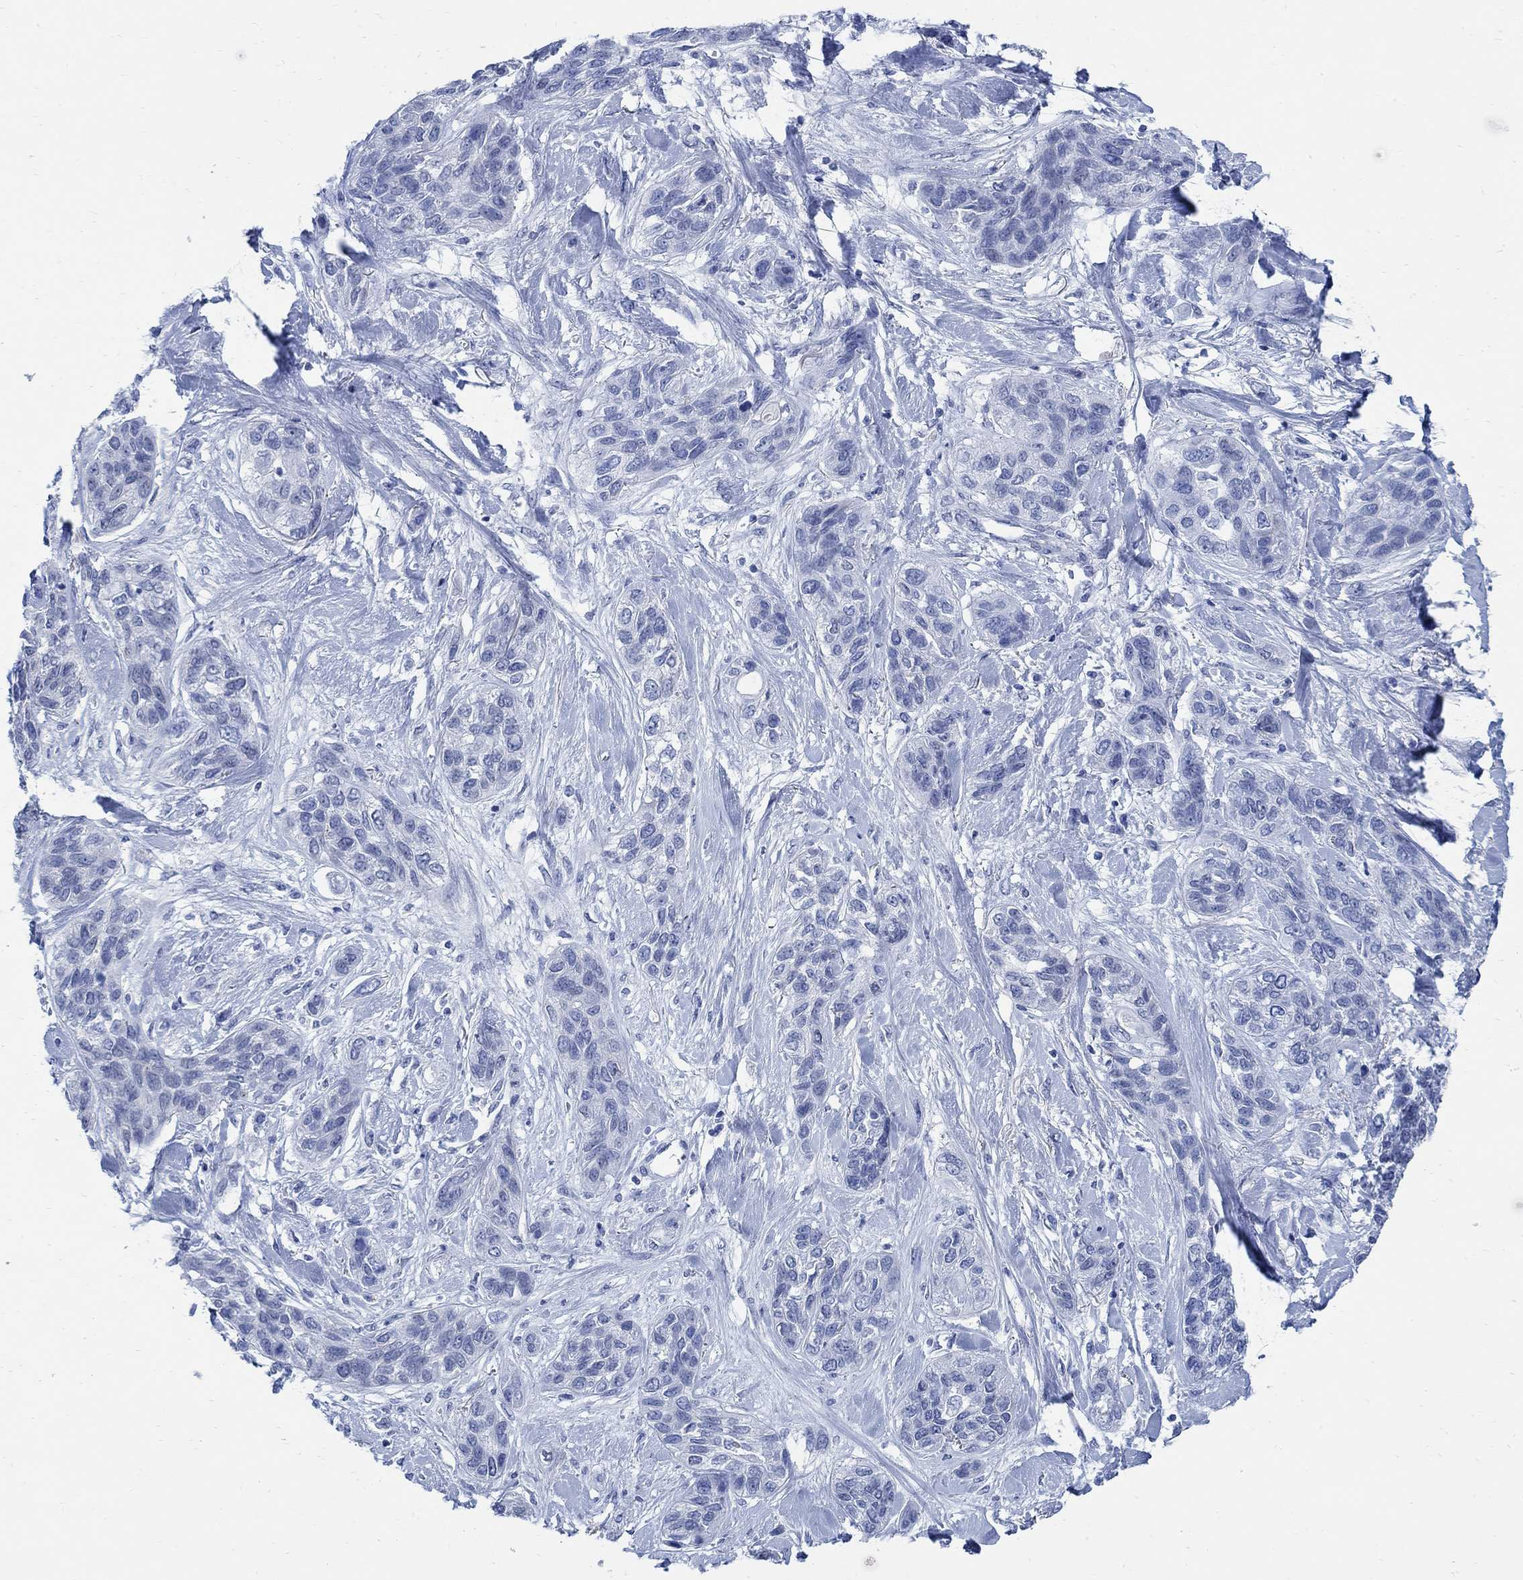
{"staining": {"intensity": "negative", "quantity": "none", "location": "none"}, "tissue": "lung cancer", "cell_type": "Tumor cells", "image_type": "cancer", "snomed": [{"axis": "morphology", "description": "Squamous cell carcinoma, NOS"}, {"axis": "topography", "description": "Lung"}], "caption": "Immunohistochemistry (IHC) image of human lung squamous cell carcinoma stained for a protein (brown), which displays no expression in tumor cells. (DAB (3,3'-diaminobenzidine) immunohistochemistry (IHC) visualized using brightfield microscopy, high magnification).", "gene": "CAMK2N1", "patient": {"sex": "female", "age": 70}}